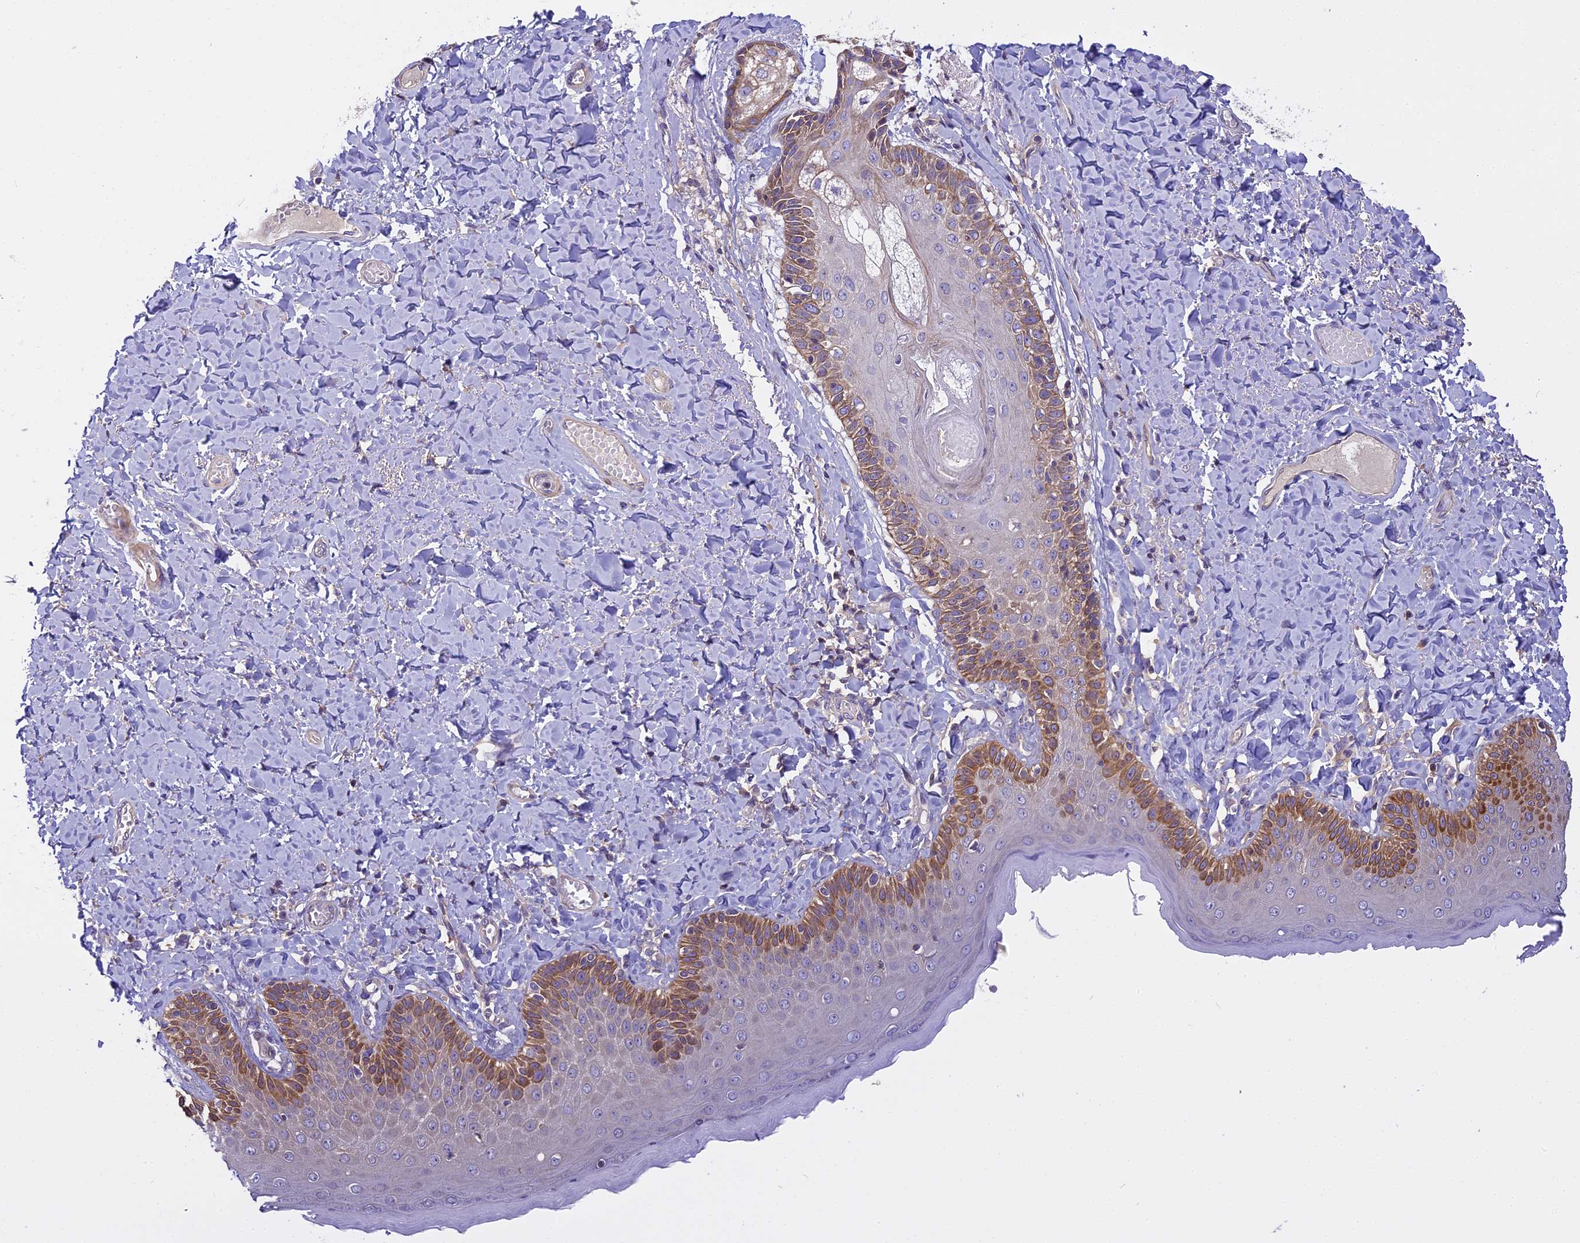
{"staining": {"intensity": "moderate", "quantity": "<25%", "location": "cytoplasmic/membranous"}, "tissue": "skin", "cell_type": "Epidermal cells", "image_type": "normal", "snomed": [{"axis": "morphology", "description": "Normal tissue, NOS"}, {"axis": "topography", "description": "Anal"}], "caption": "This histopathology image exhibits normal skin stained with IHC to label a protein in brown. The cytoplasmic/membranous of epidermal cells show moderate positivity for the protein. Nuclei are counter-stained blue.", "gene": "FAM98C", "patient": {"sex": "male", "age": 69}}